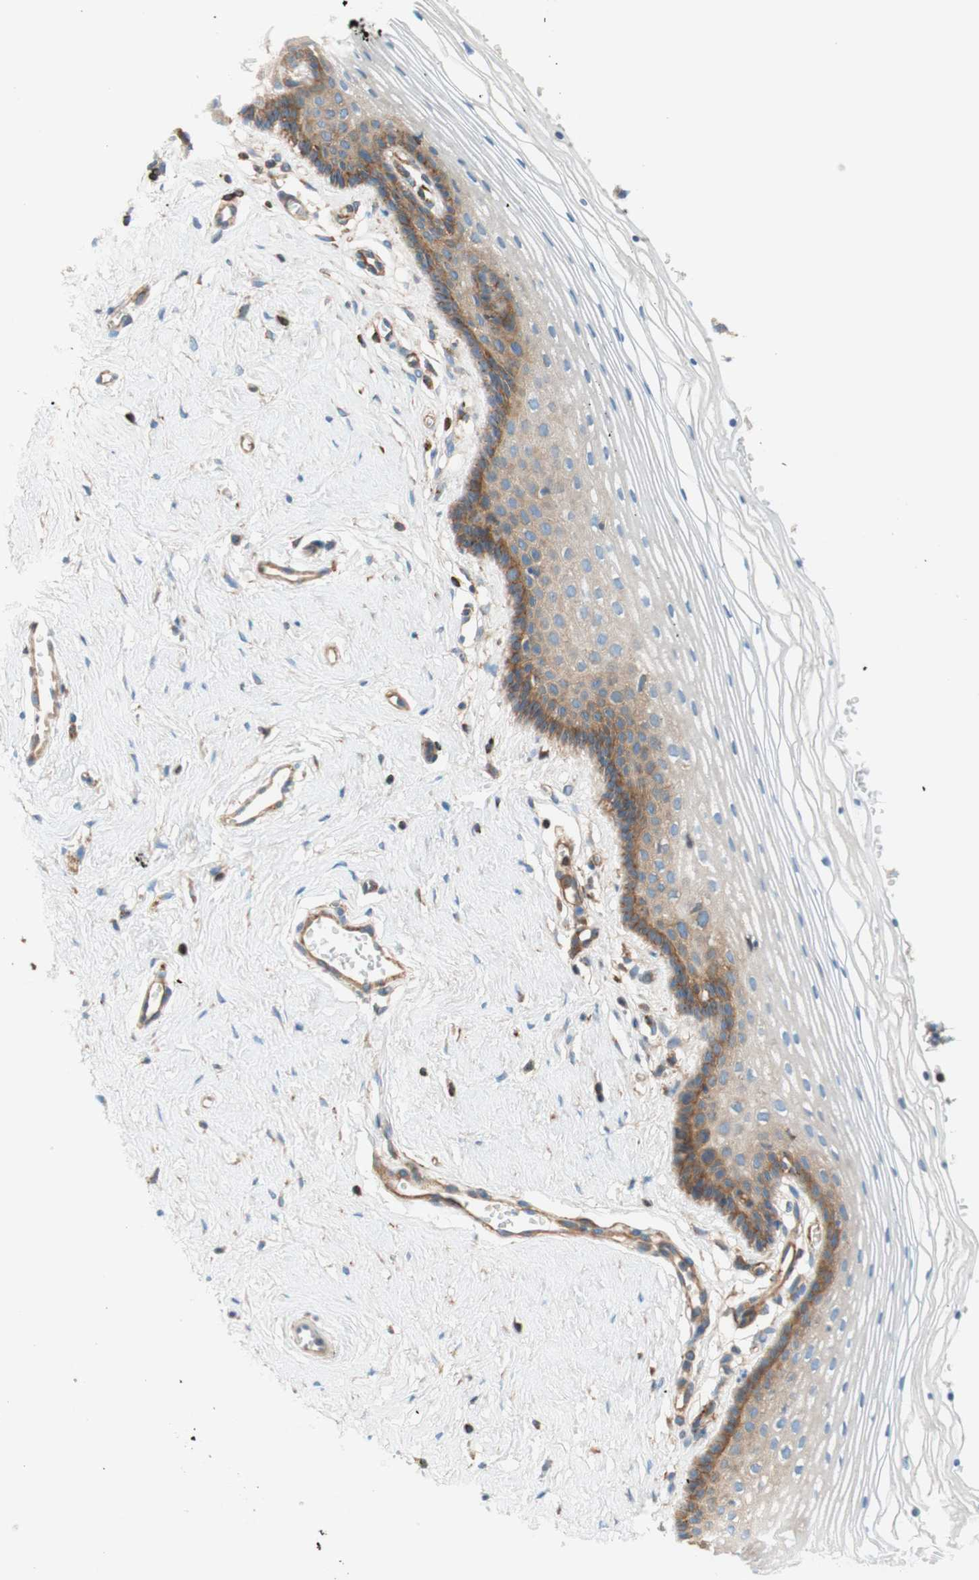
{"staining": {"intensity": "moderate", "quantity": "25%-75%", "location": "cytoplasmic/membranous"}, "tissue": "vagina", "cell_type": "Squamous epithelial cells", "image_type": "normal", "snomed": [{"axis": "morphology", "description": "Normal tissue, NOS"}, {"axis": "topography", "description": "Vagina"}], "caption": "This micrograph demonstrates immunohistochemistry (IHC) staining of benign human vagina, with medium moderate cytoplasmic/membranous expression in about 25%-75% of squamous epithelial cells.", "gene": "VPS26A", "patient": {"sex": "female", "age": 32}}